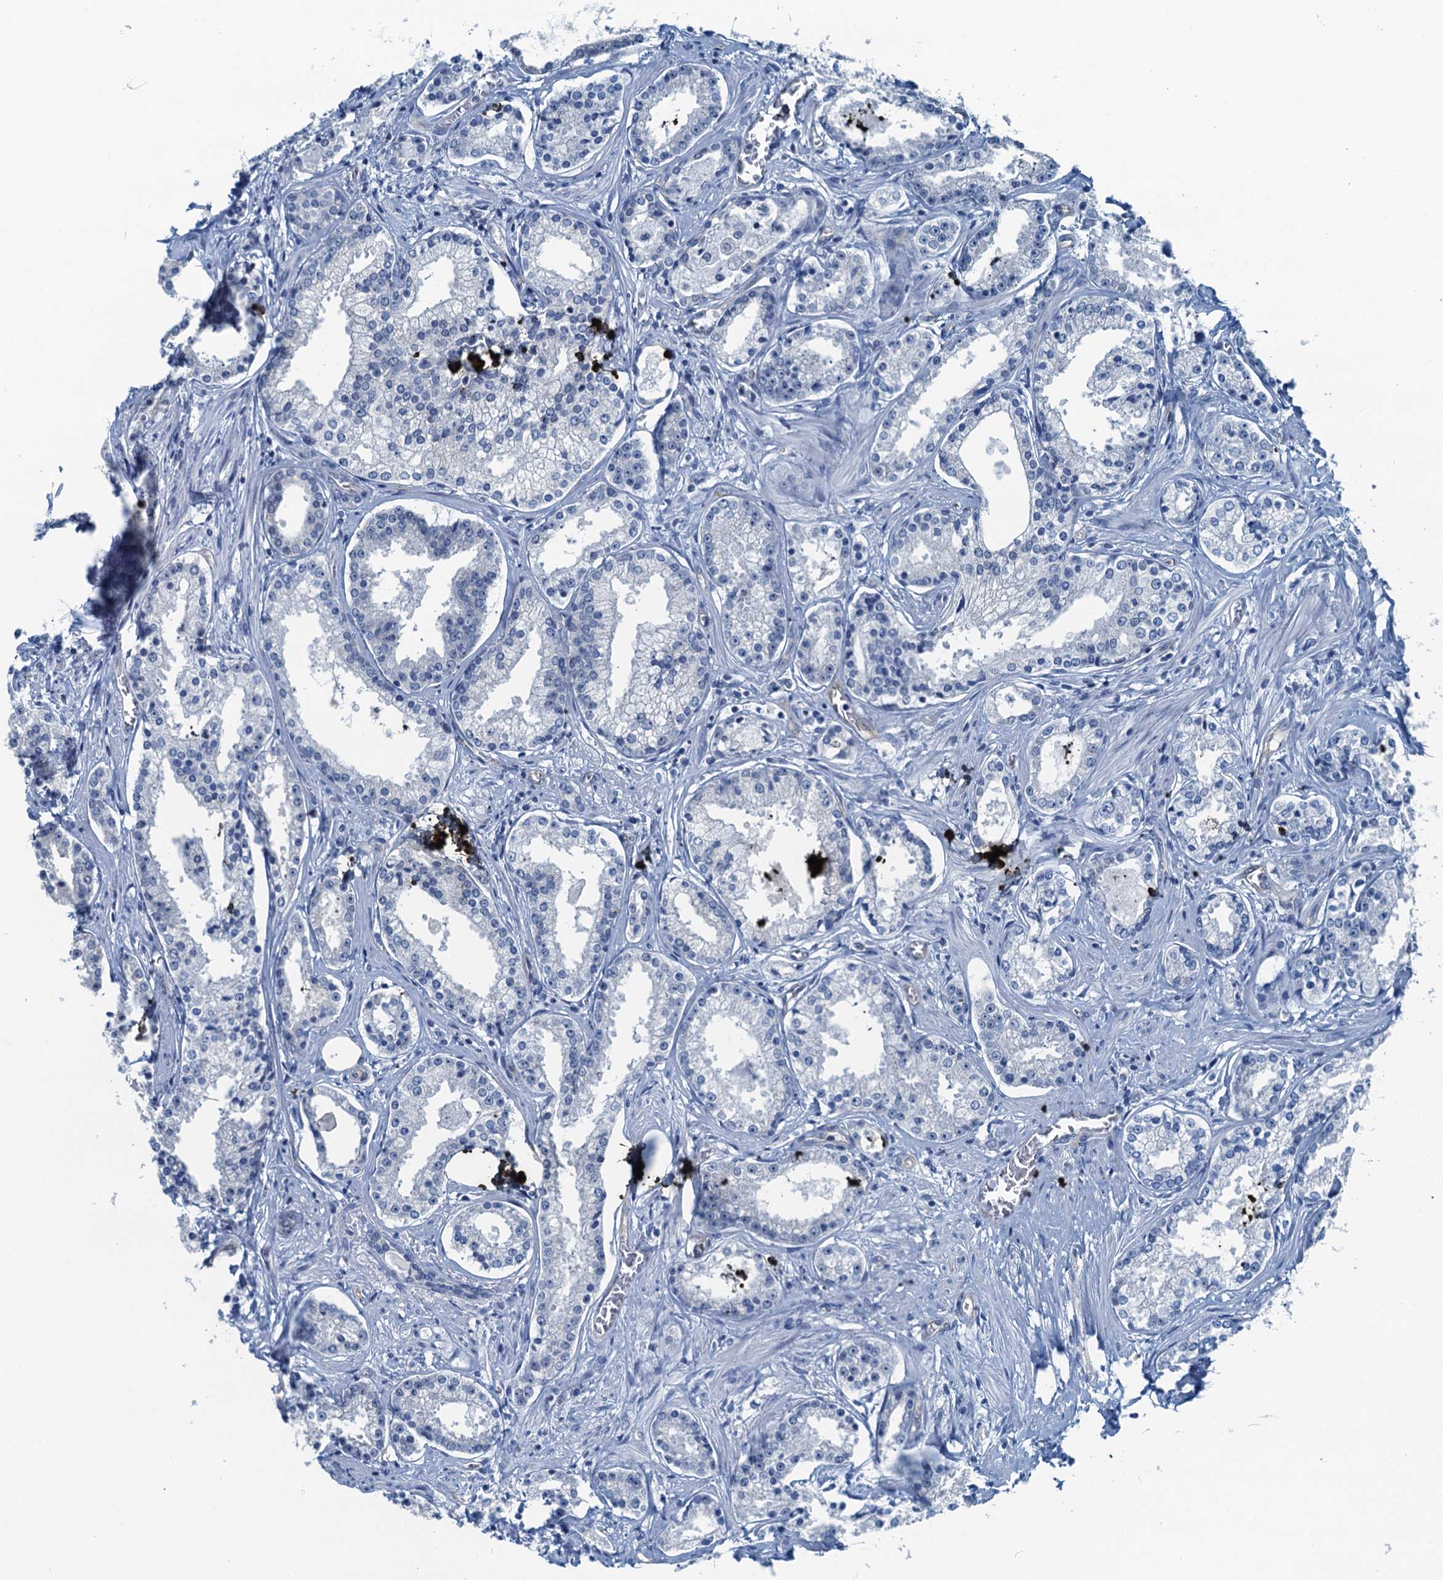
{"staining": {"intensity": "negative", "quantity": "none", "location": "none"}, "tissue": "prostate cancer", "cell_type": "Tumor cells", "image_type": "cancer", "snomed": [{"axis": "morphology", "description": "Adenocarcinoma, High grade"}, {"axis": "topography", "description": "Prostate"}], "caption": "This is an immunohistochemistry (IHC) image of human prostate cancer. There is no expression in tumor cells.", "gene": "GFOD2", "patient": {"sex": "male", "age": 58}}